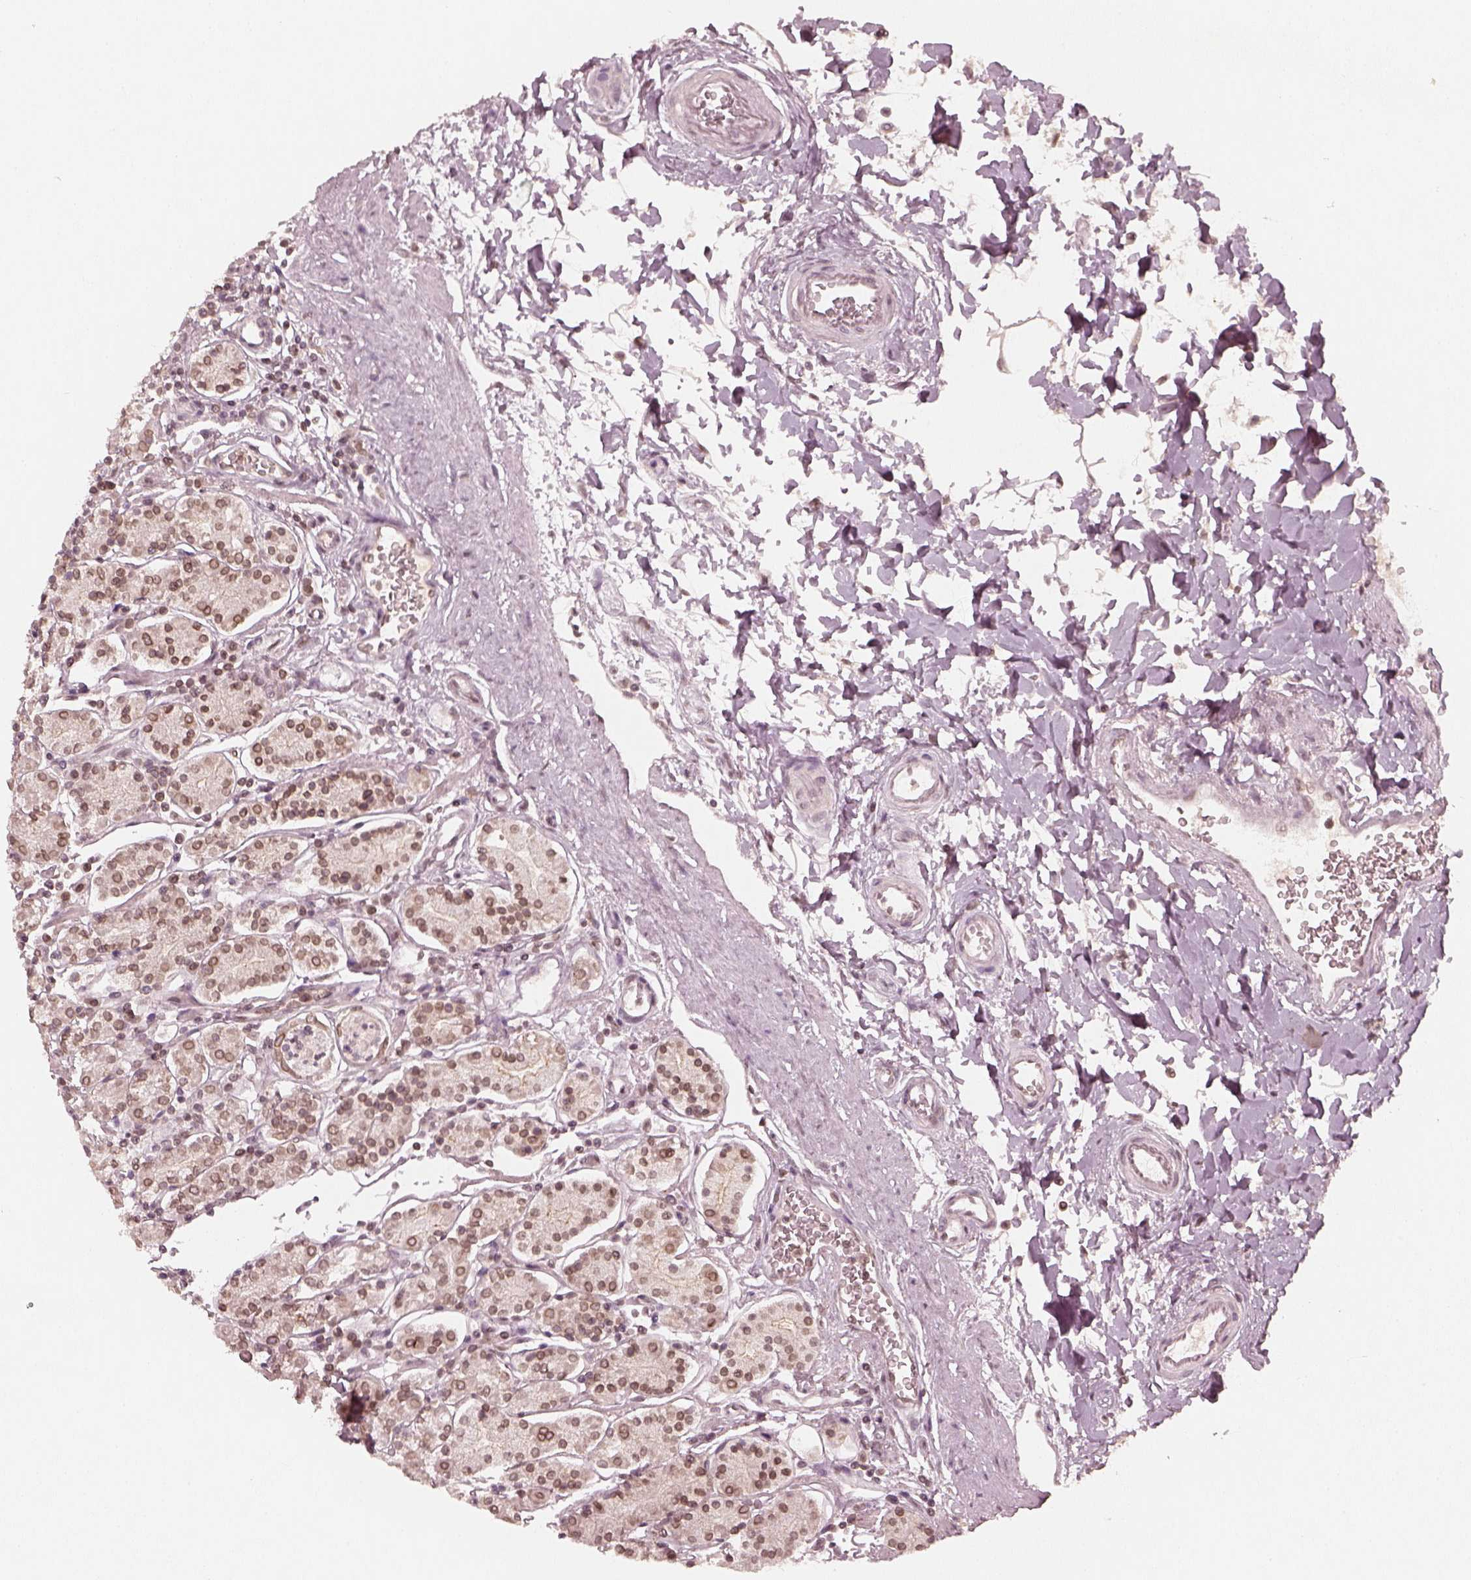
{"staining": {"intensity": "weak", "quantity": ">75%", "location": "cytoplasmic/membranous,nuclear"}, "tissue": "stomach", "cell_type": "Glandular cells", "image_type": "normal", "snomed": [{"axis": "morphology", "description": "Normal tissue, NOS"}, {"axis": "topography", "description": "Stomach, upper"}, {"axis": "topography", "description": "Stomach"}], "caption": "Immunohistochemical staining of unremarkable human stomach demonstrates low levels of weak cytoplasmic/membranous,nuclear expression in about >75% of glandular cells. Using DAB (3,3'-diaminobenzidine) (brown) and hematoxylin (blue) stains, captured at high magnification using brightfield microscopy.", "gene": "DCAF12", "patient": {"sex": "male", "age": 62}}